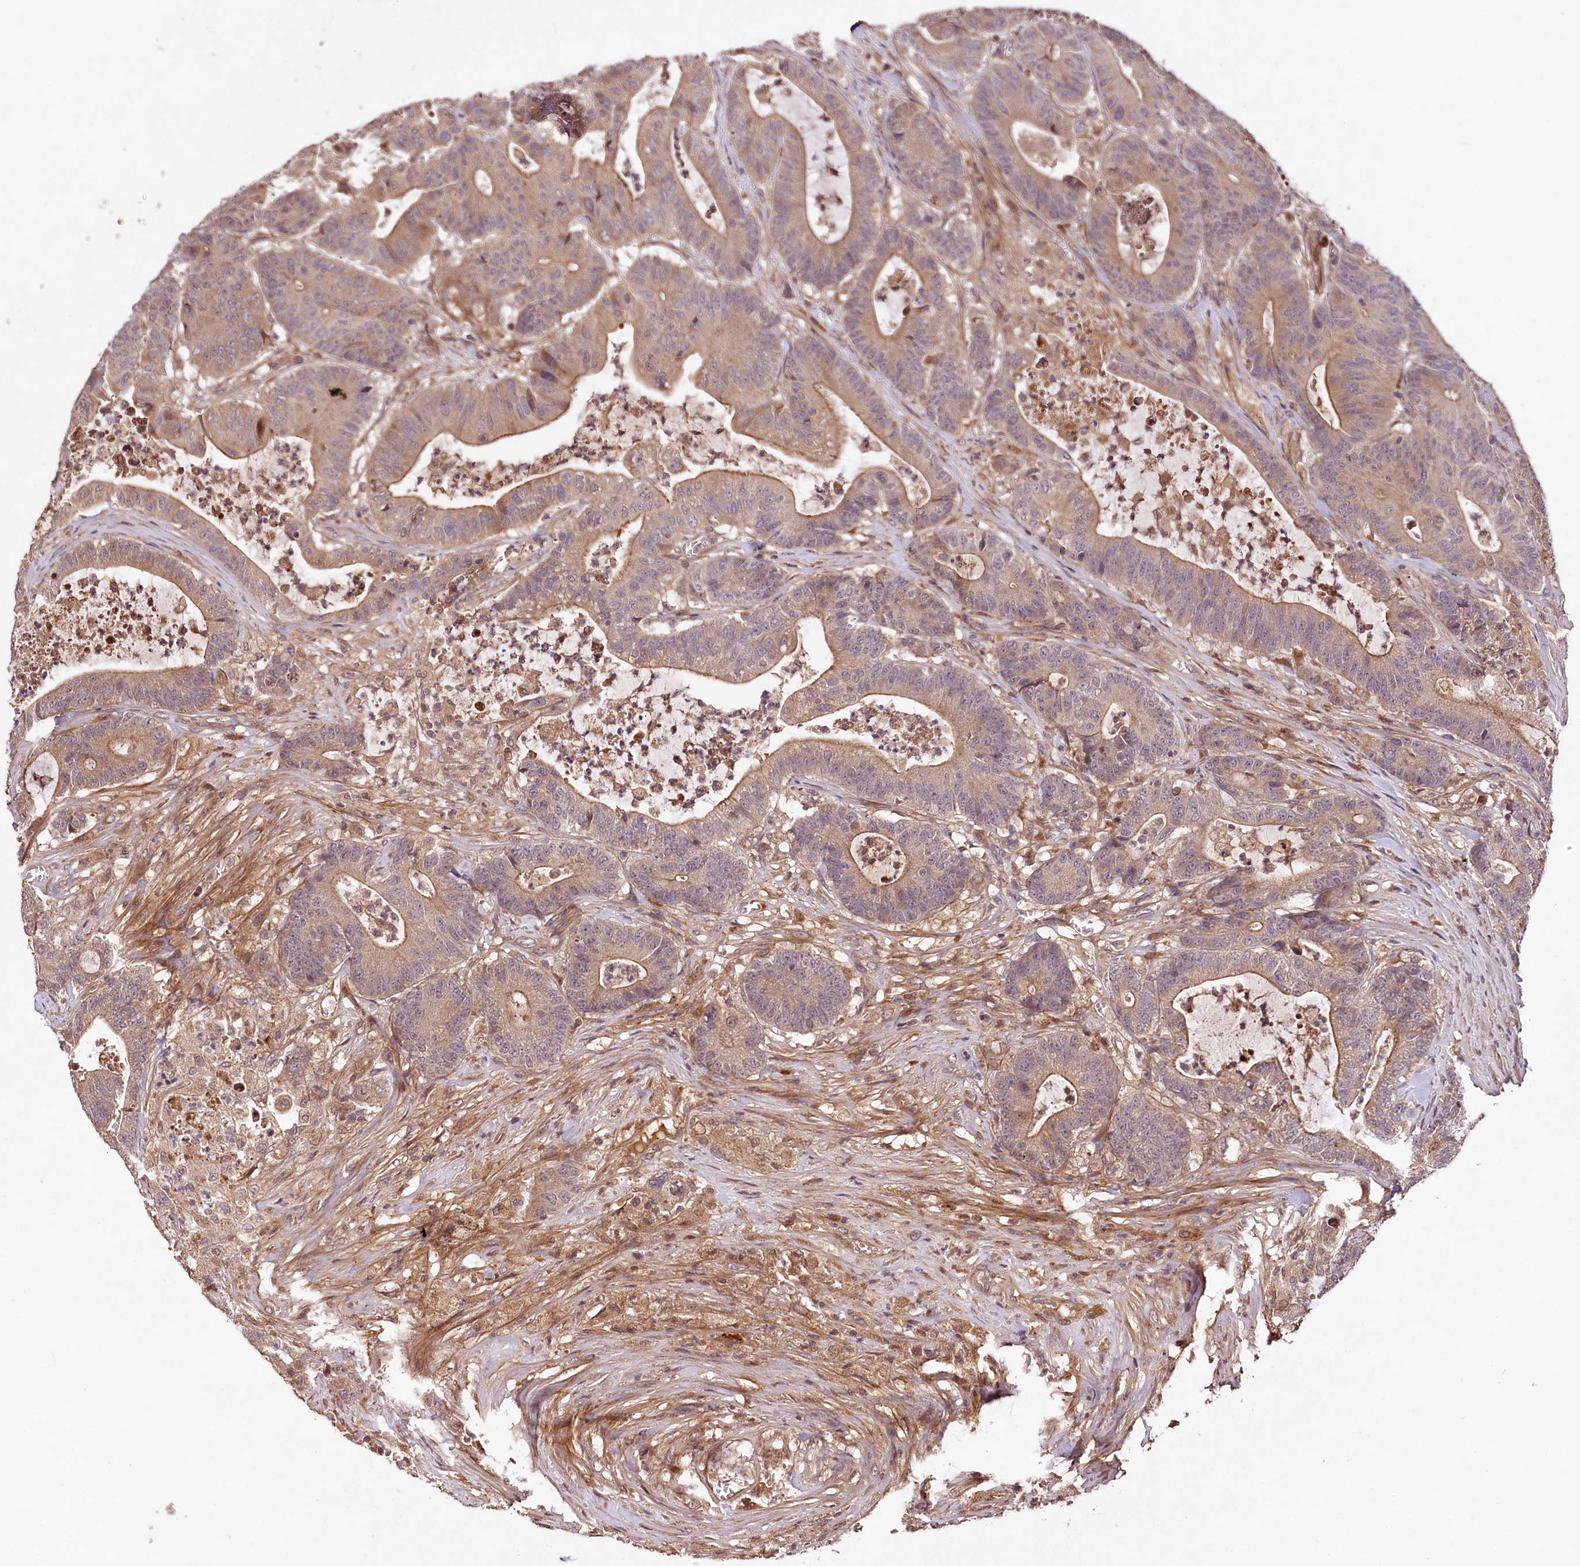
{"staining": {"intensity": "moderate", "quantity": ">75%", "location": "cytoplasmic/membranous"}, "tissue": "colorectal cancer", "cell_type": "Tumor cells", "image_type": "cancer", "snomed": [{"axis": "morphology", "description": "Adenocarcinoma, NOS"}, {"axis": "topography", "description": "Colon"}], "caption": "Immunohistochemical staining of human adenocarcinoma (colorectal) exhibits moderate cytoplasmic/membranous protein expression in approximately >75% of tumor cells. (Brightfield microscopy of DAB IHC at high magnification).", "gene": "TNPO3", "patient": {"sex": "female", "age": 84}}